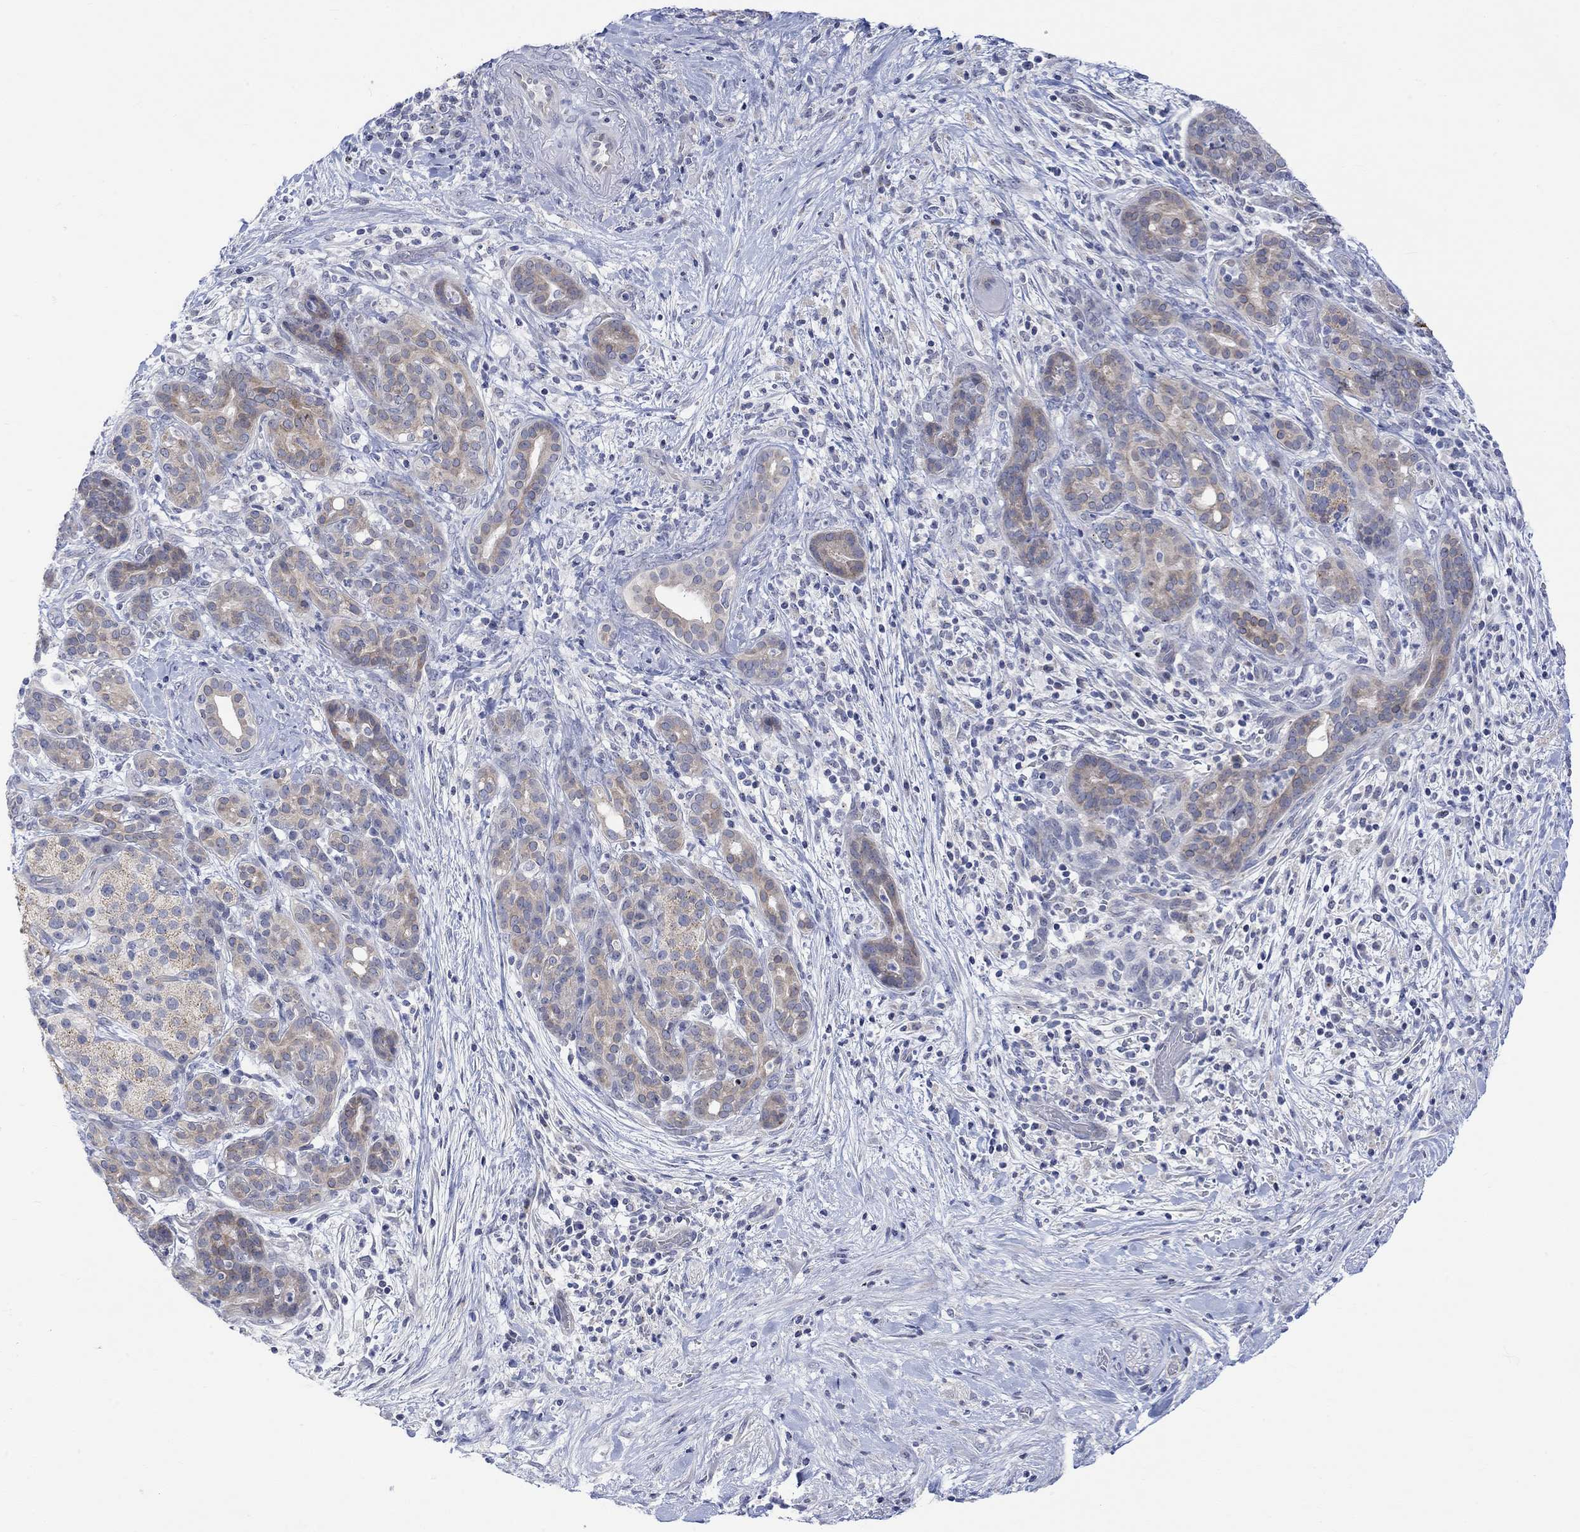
{"staining": {"intensity": "moderate", "quantity": "25%-75%", "location": "cytoplasmic/membranous"}, "tissue": "pancreatic cancer", "cell_type": "Tumor cells", "image_type": "cancer", "snomed": [{"axis": "morphology", "description": "Adenocarcinoma, NOS"}, {"axis": "topography", "description": "Pancreas"}], "caption": "IHC (DAB (3,3'-diaminobenzidine)) staining of pancreatic cancer demonstrates moderate cytoplasmic/membranous protein staining in about 25%-75% of tumor cells.", "gene": "DCX", "patient": {"sex": "male", "age": 44}}